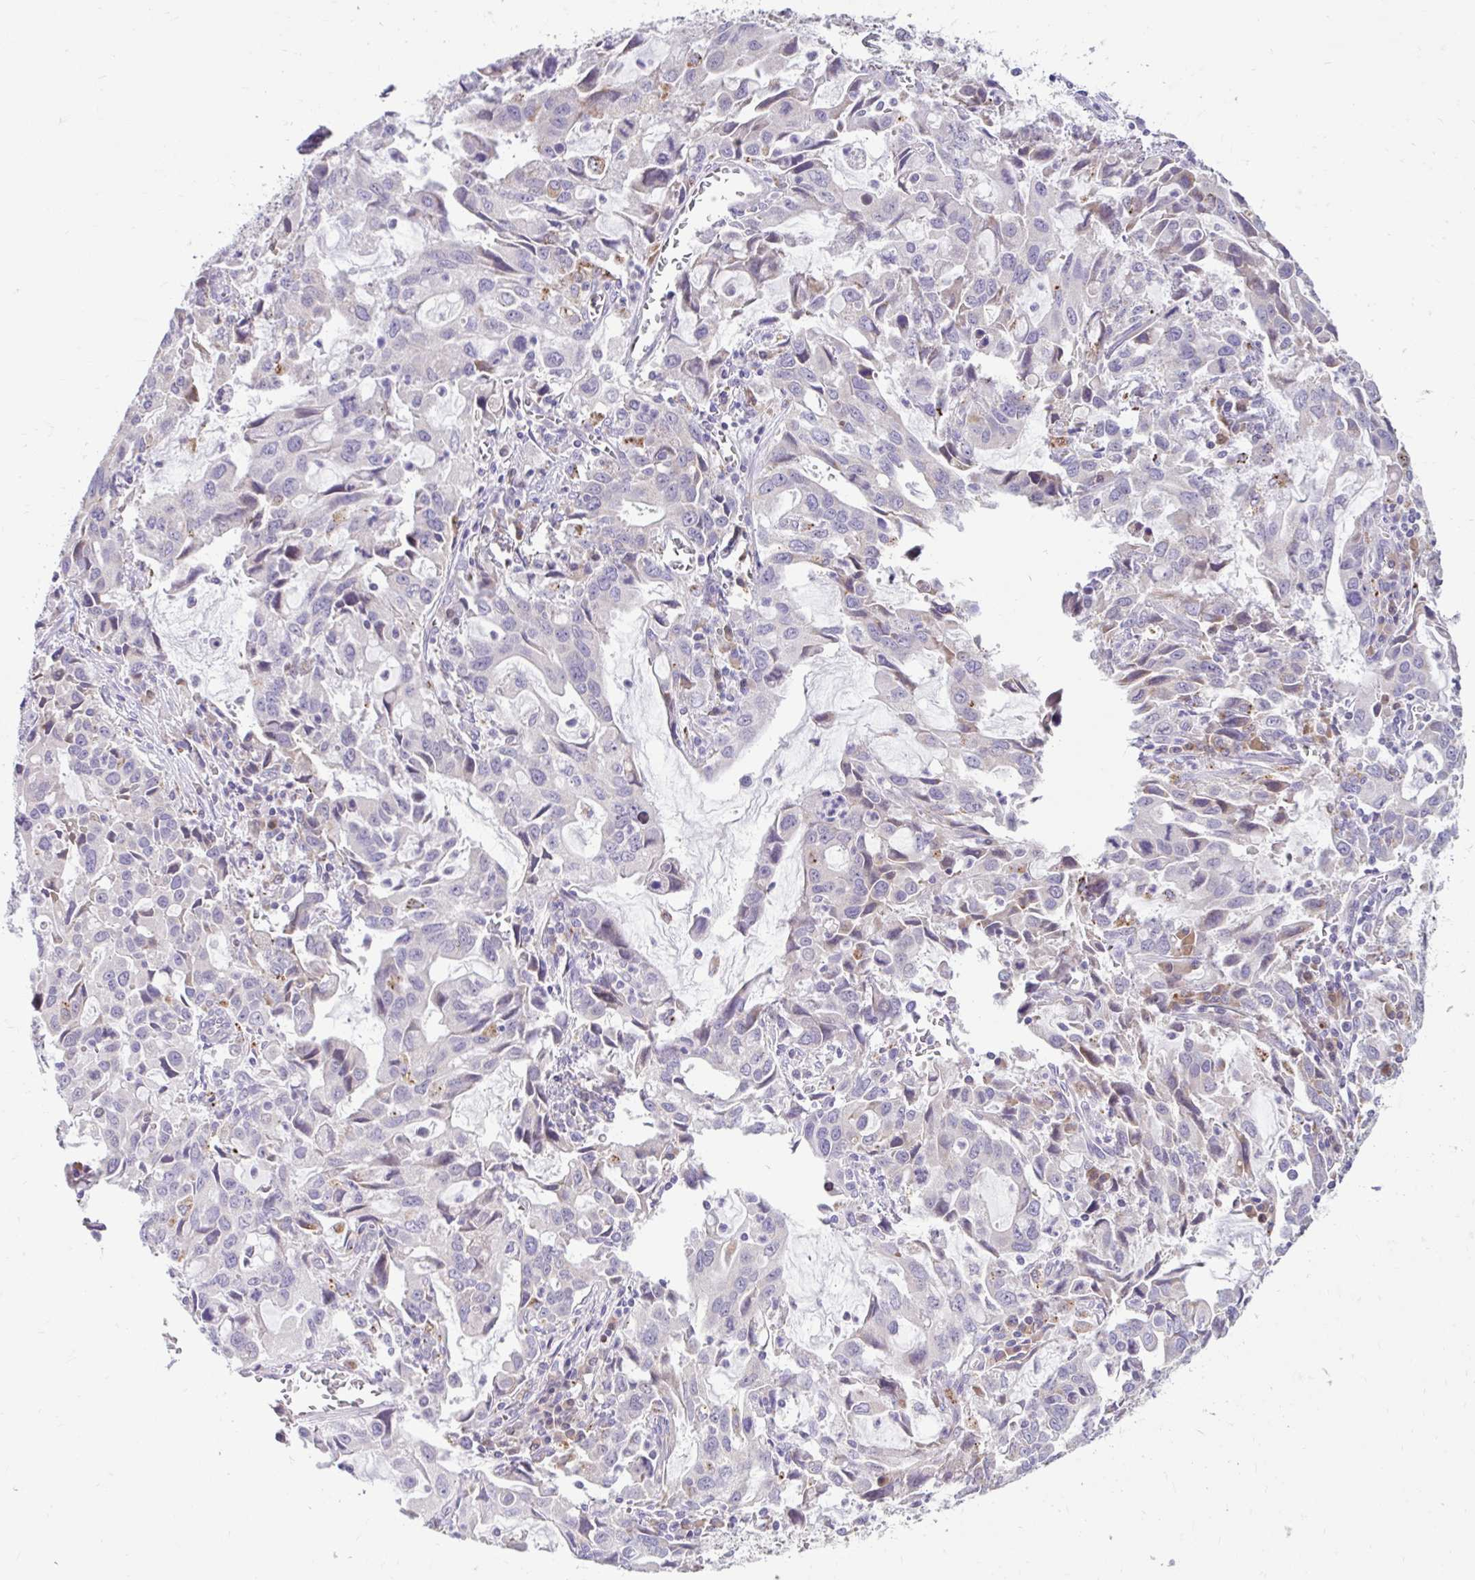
{"staining": {"intensity": "weak", "quantity": "<25%", "location": "cytoplasmic/membranous"}, "tissue": "stomach cancer", "cell_type": "Tumor cells", "image_type": "cancer", "snomed": [{"axis": "morphology", "description": "Adenocarcinoma, NOS"}, {"axis": "topography", "description": "Stomach, upper"}], "caption": "This image is of stomach cancer (adenocarcinoma) stained with IHC to label a protein in brown with the nuclei are counter-stained blue. There is no positivity in tumor cells. (Stains: DAB (3,3'-diaminobenzidine) immunohistochemistry with hematoxylin counter stain, Microscopy: brightfield microscopy at high magnification).", "gene": "NT5C1B", "patient": {"sex": "male", "age": 85}}